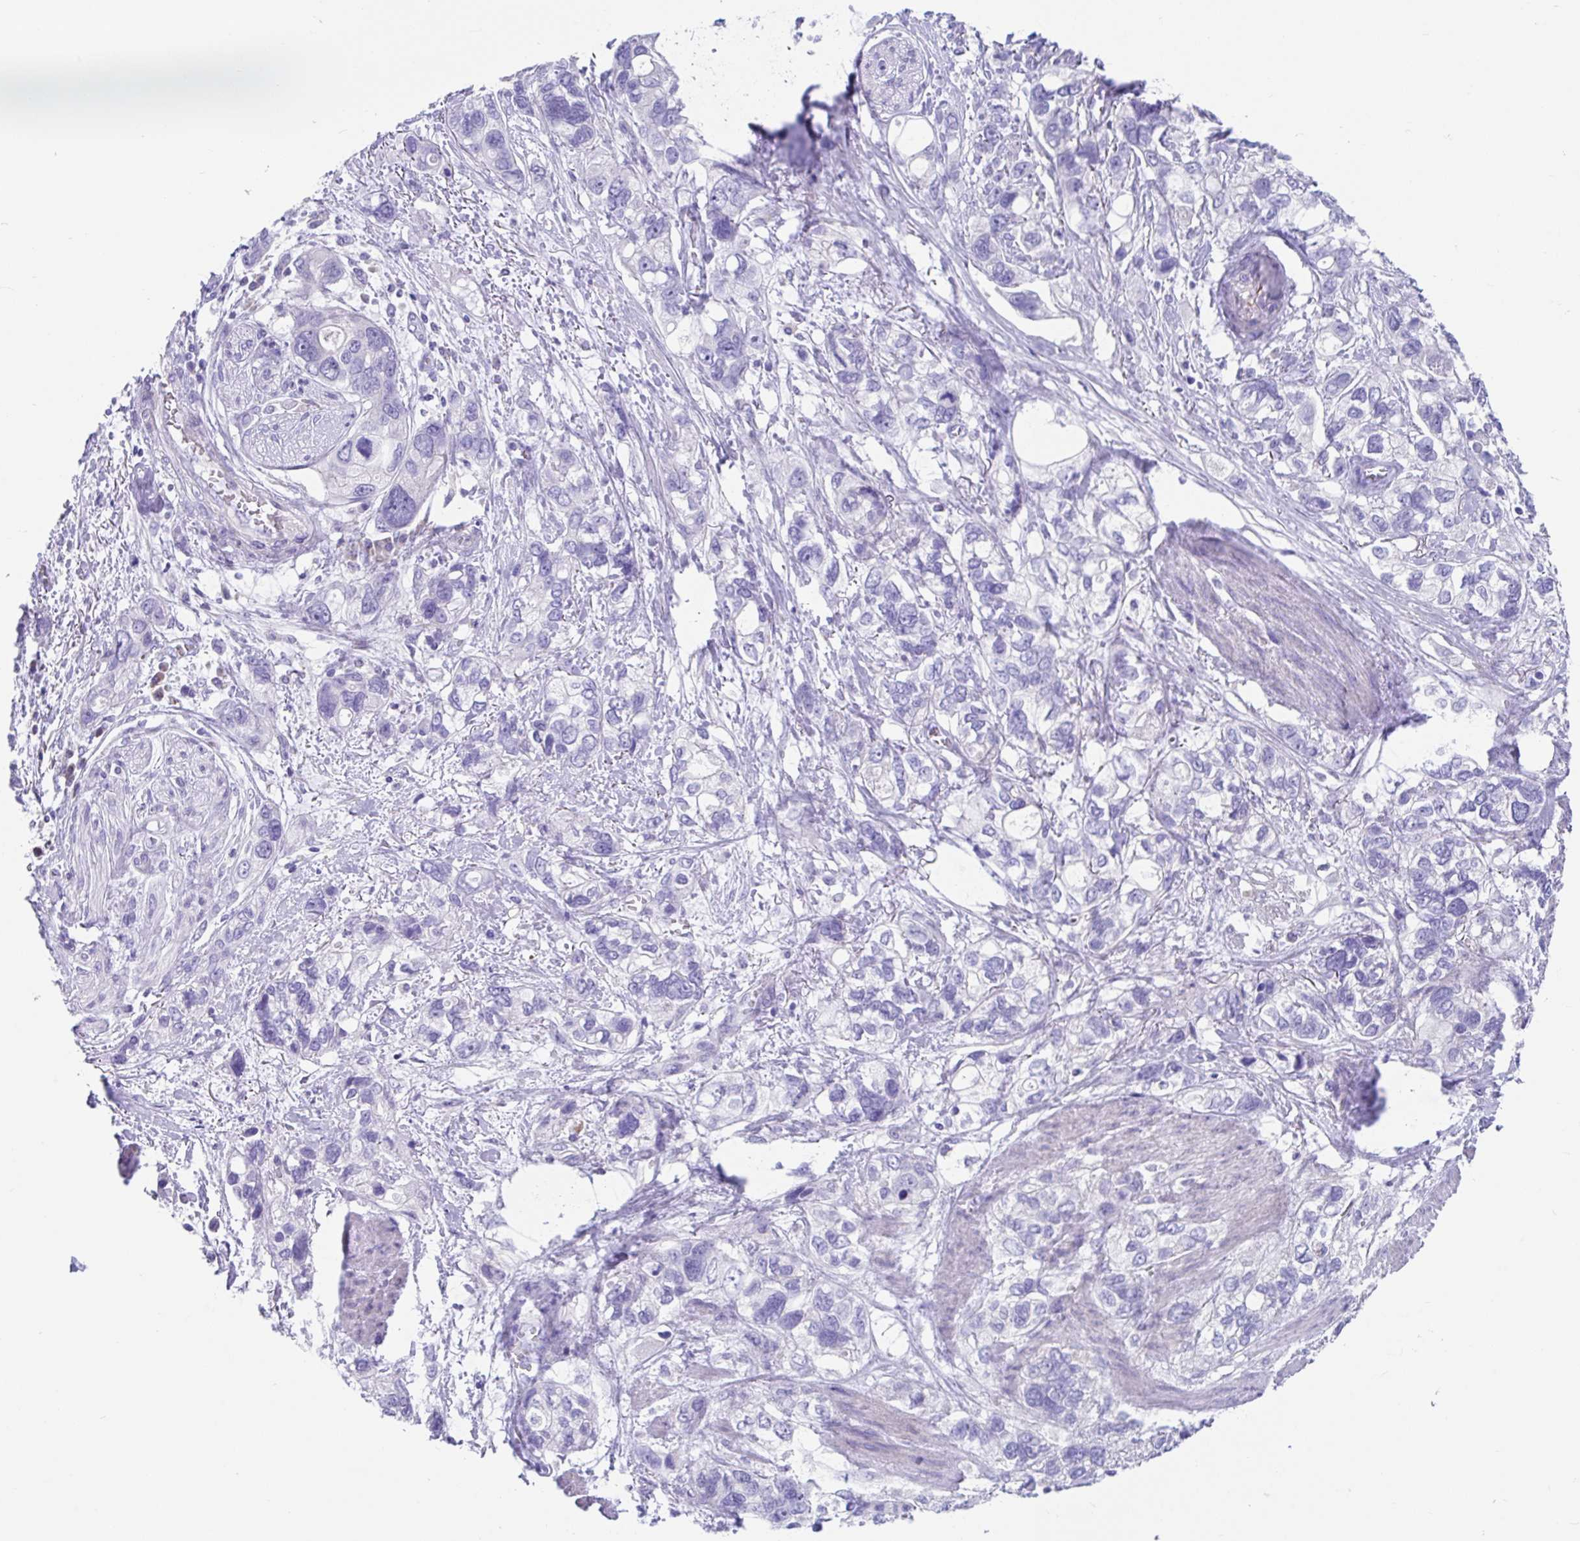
{"staining": {"intensity": "negative", "quantity": "none", "location": "none"}, "tissue": "stomach cancer", "cell_type": "Tumor cells", "image_type": "cancer", "snomed": [{"axis": "morphology", "description": "Adenocarcinoma, NOS"}, {"axis": "topography", "description": "Stomach, upper"}], "caption": "Tumor cells show no significant positivity in stomach cancer.", "gene": "CCSAP", "patient": {"sex": "female", "age": 81}}